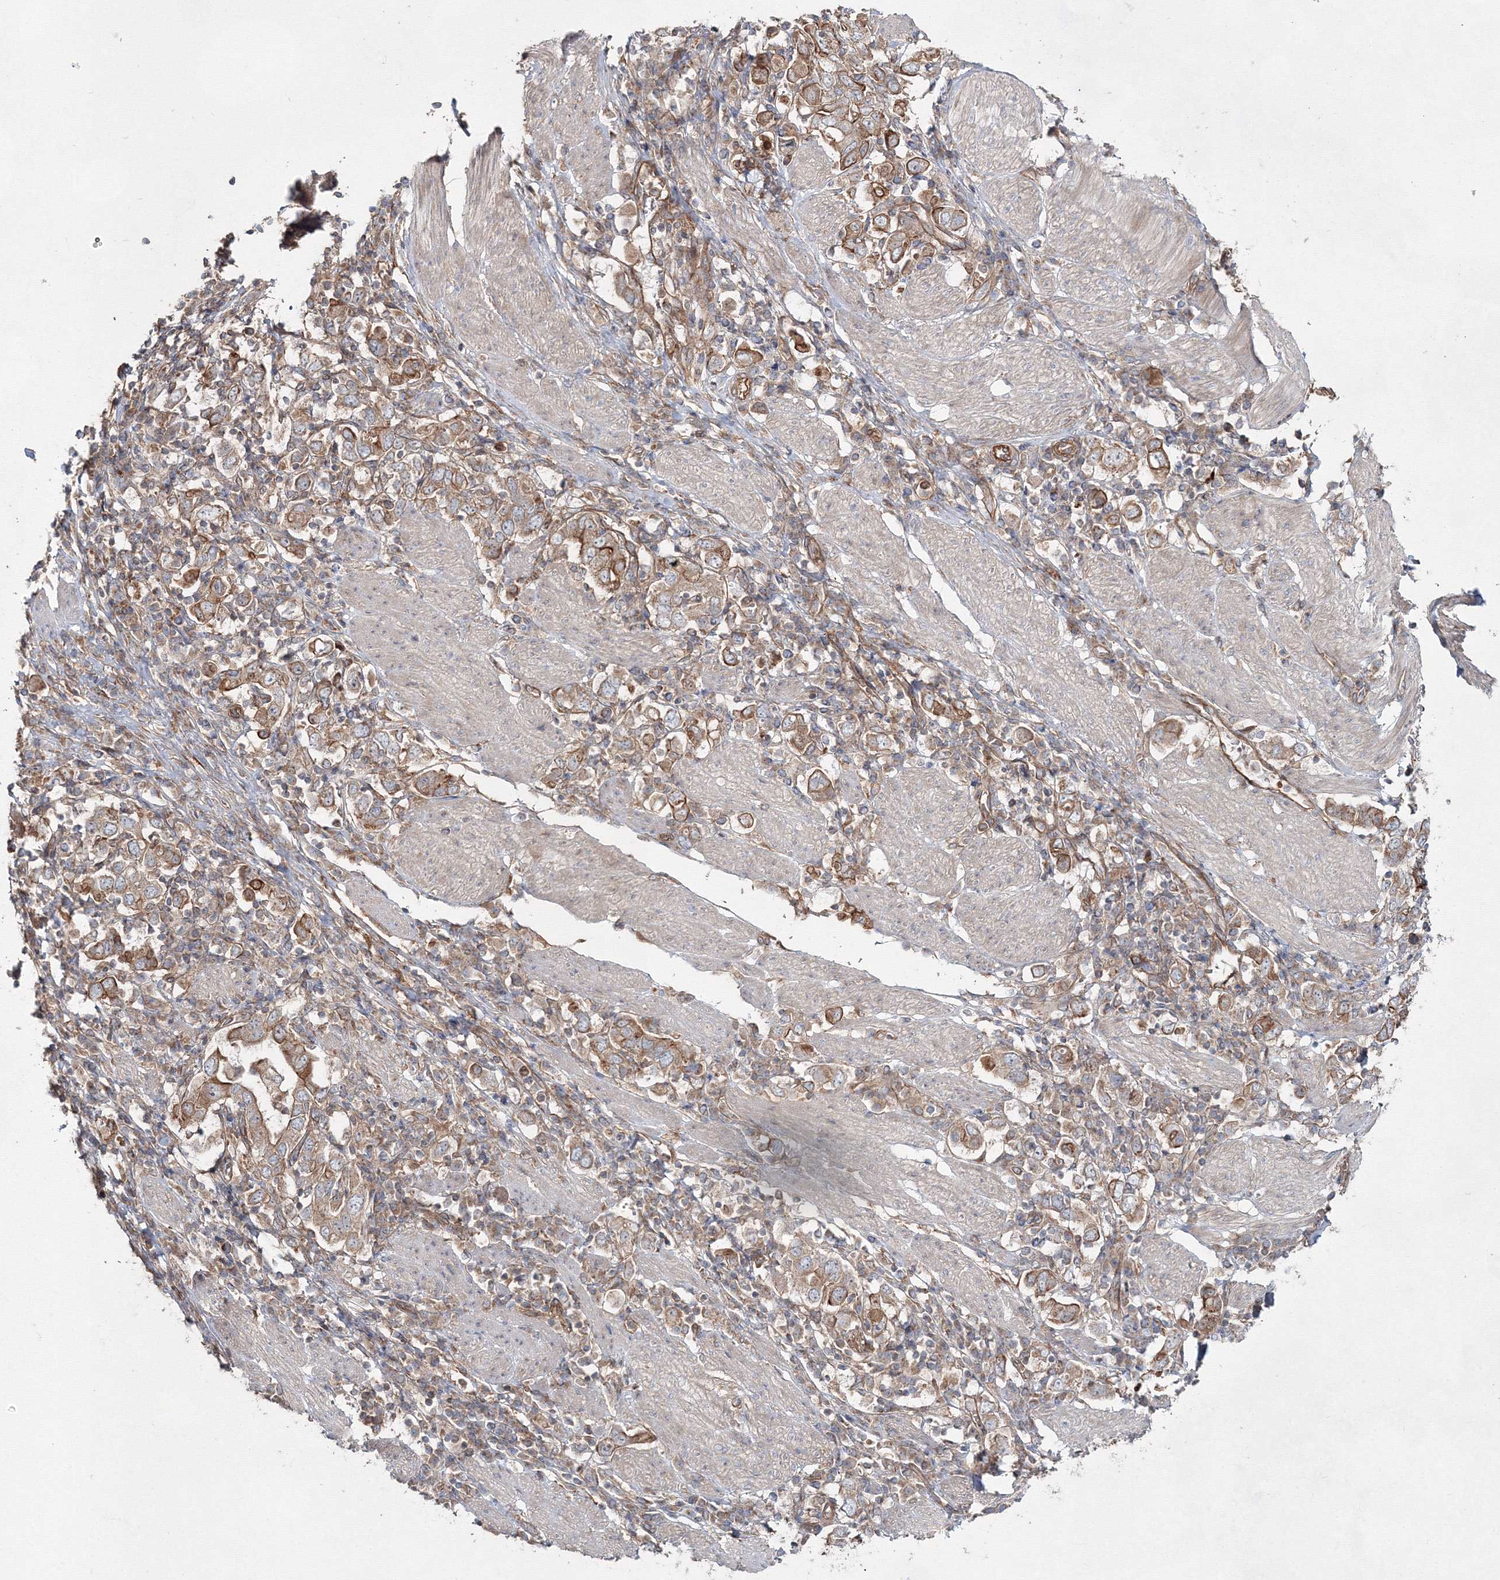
{"staining": {"intensity": "moderate", "quantity": ">75%", "location": "cytoplasmic/membranous"}, "tissue": "stomach cancer", "cell_type": "Tumor cells", "image_type": "cancer", "snomed": [{"axis": "morphology", "description": "Adenocarcinoma, NOS"}, {"axis": "topography", "description": "Stomach, upper"}], "caption": "An image of stomach cancer stained for a protein exhibits moderate cytoplasmic/membranous brown staining in tumor cells.", "gene": "EXOC6", "patient": {"sex": "male", "age": 62}}